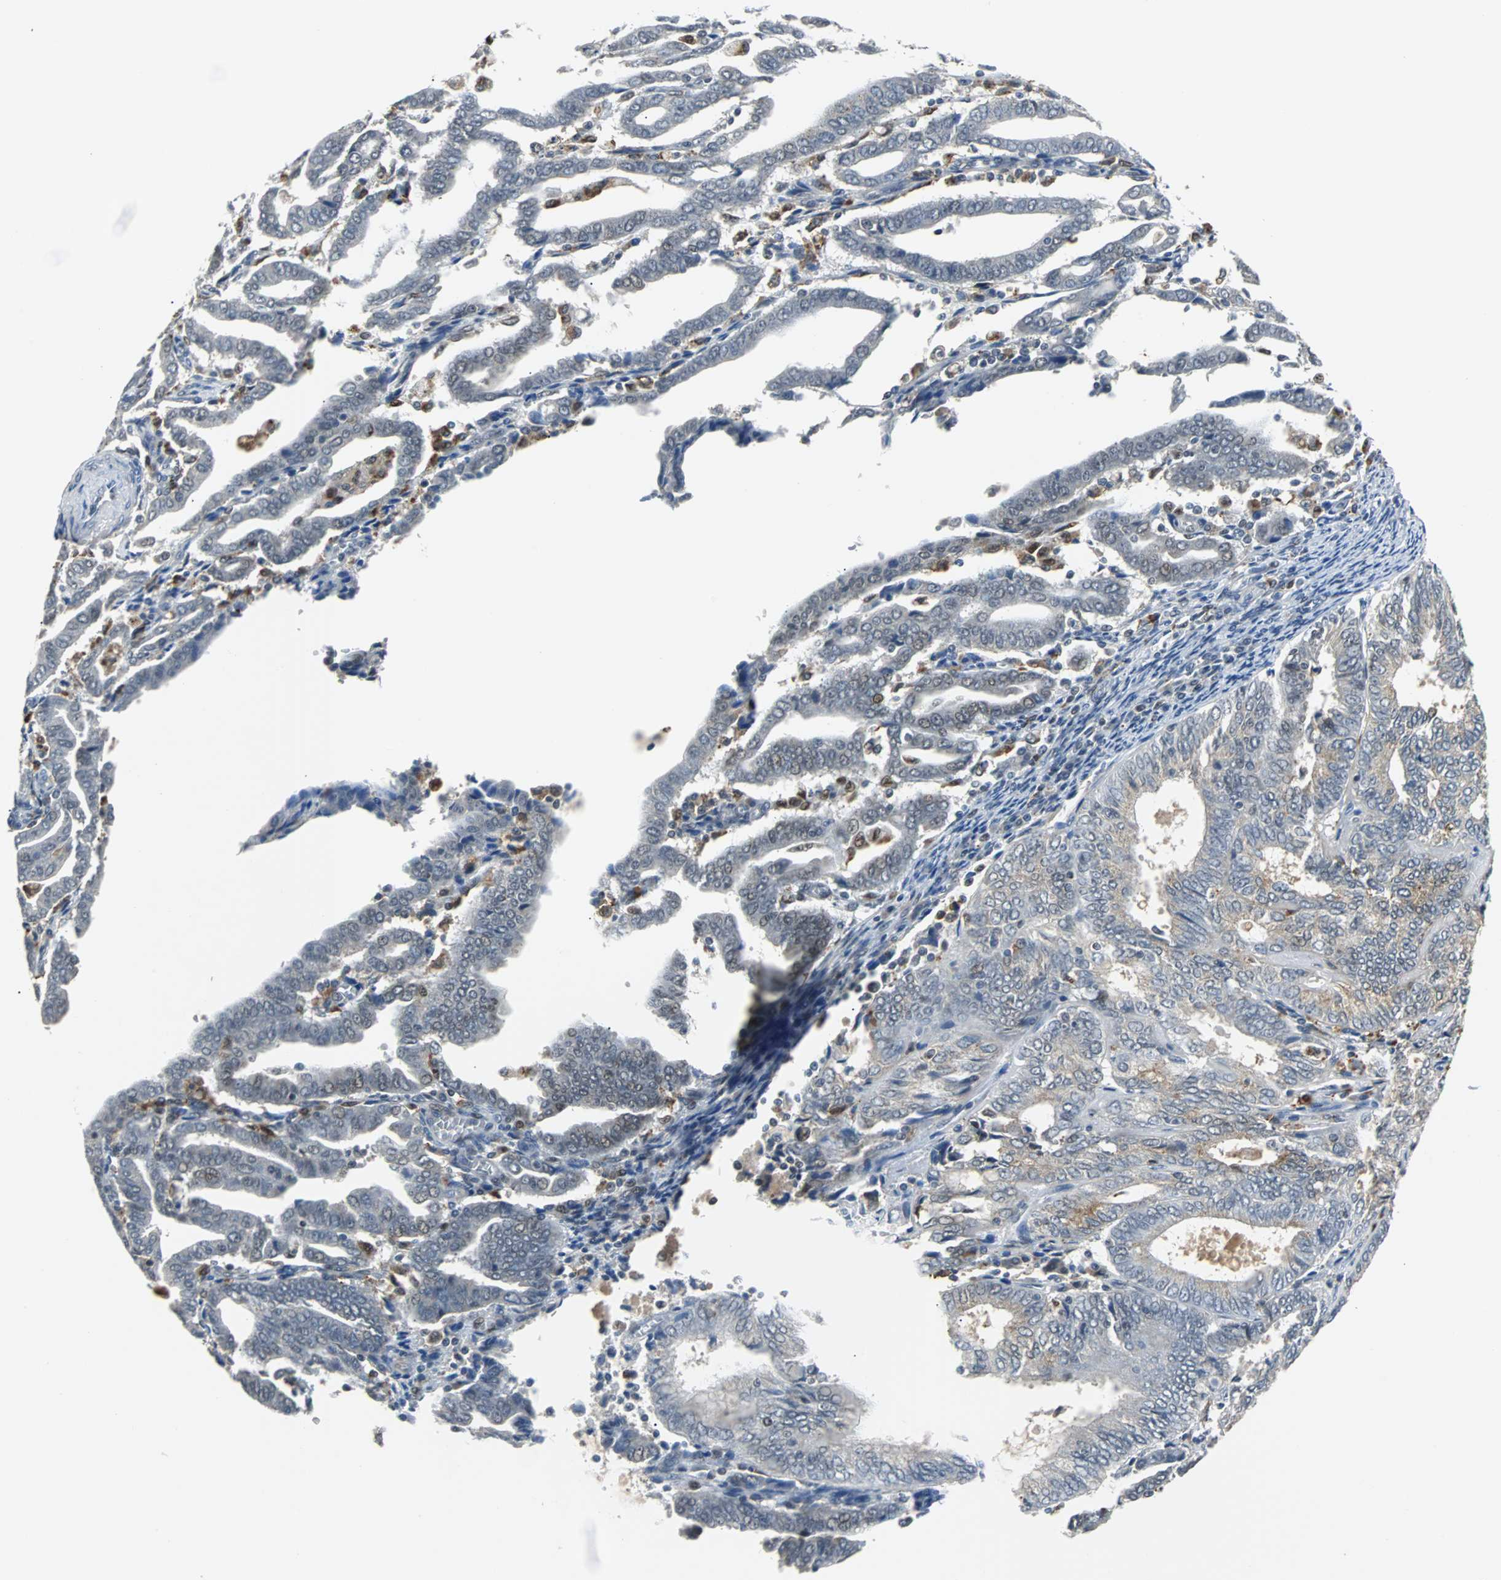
{"staining": {"intensity": "weak", "quantity": "<25%", "location": "cytoplasmic/membranous"}, "tissue": "endometrial cancer", "cell_type": "Tumor cells", "image_type": "cancer", "snomed": [{"axis": "morphology", "description": "Adenocarcinoma, NOS"}, {"axis": "topography", "description": "Uterus"}], "caption": "IHC image of human adenocarcinoma (endometrial) stained for a protein (brown), which demonstrates no positivity in tumor cells. The staining was performed using DAB to visualize the protein expression in brown, while the nuclei were stained in blue with hematoxylin (Magnification: 20x).", "gene": "HLX", "patient": {"sex": "female", "age": 83}}